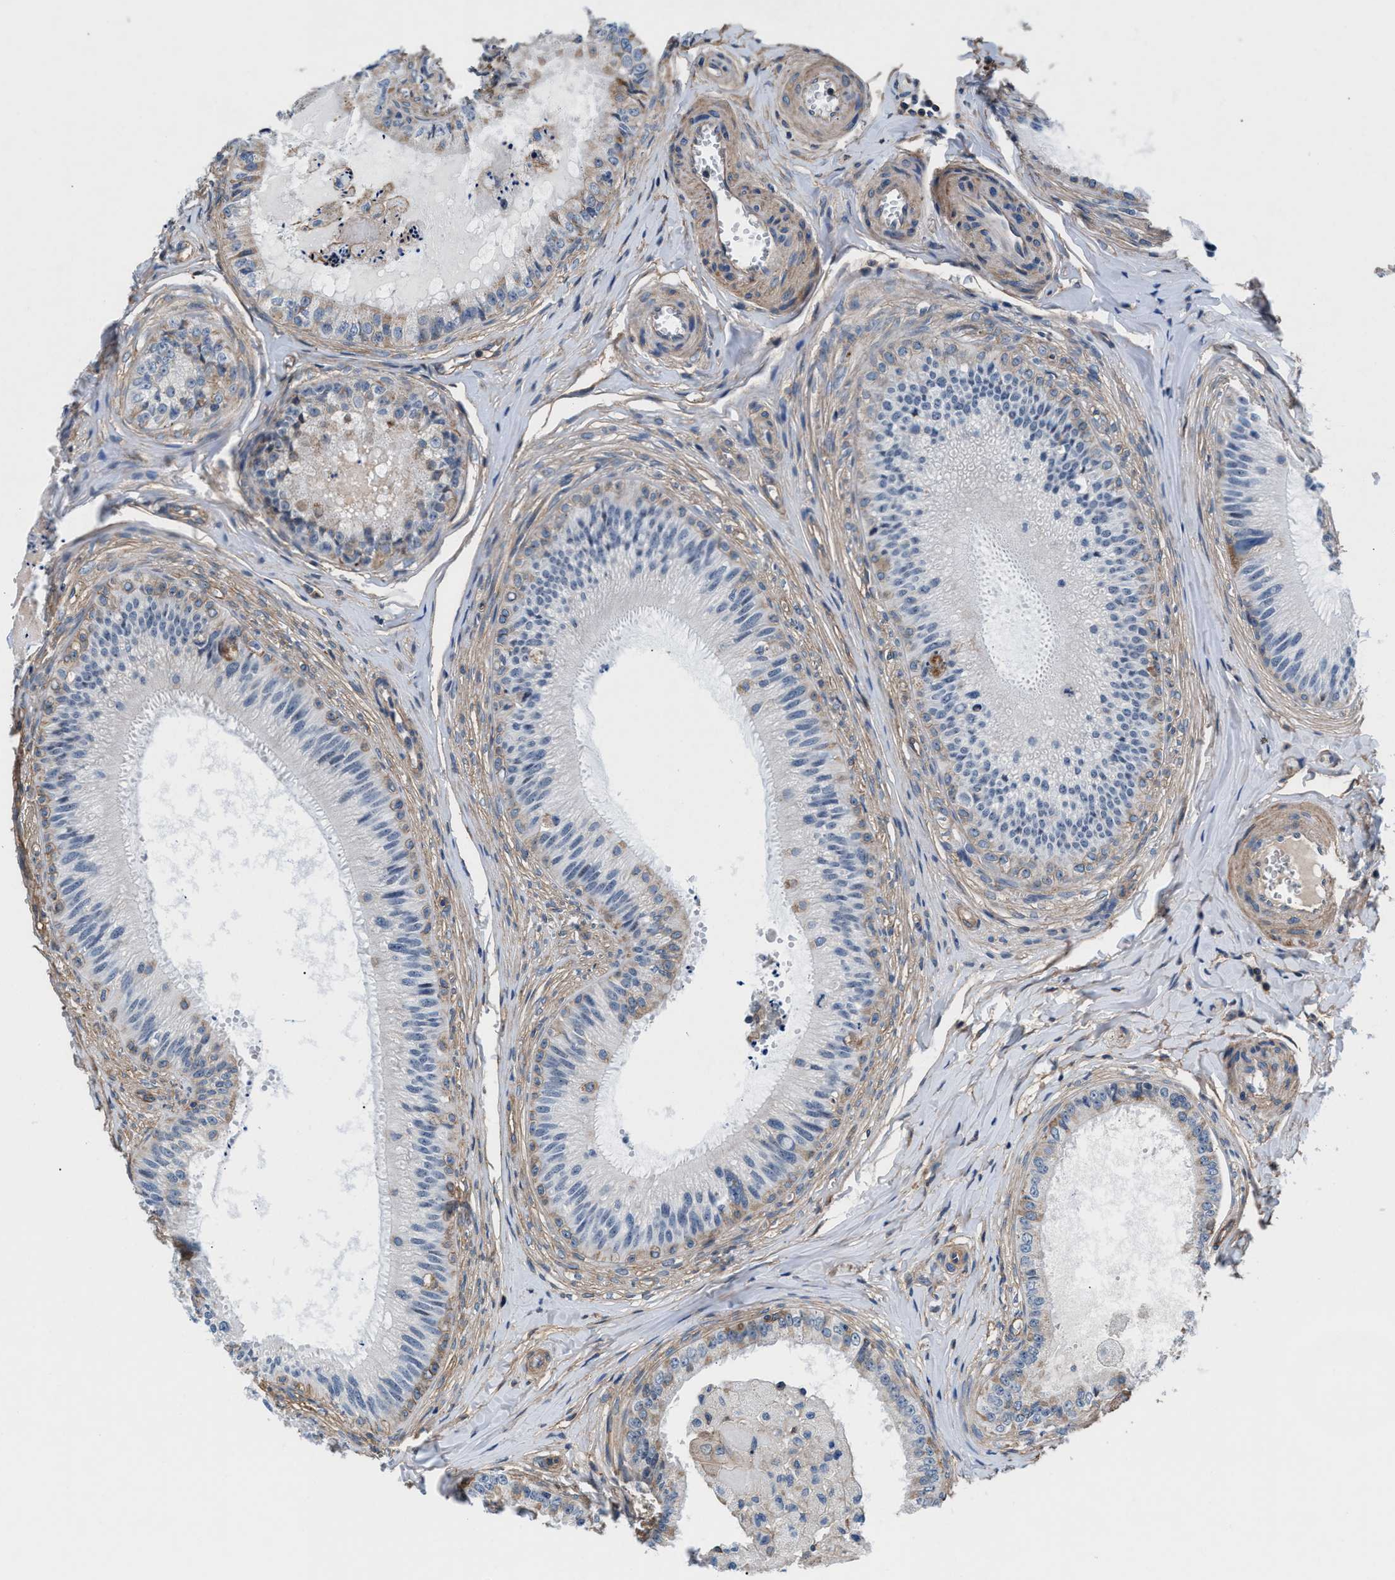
{"staining": {"intensity": "weak", "quantity": "<25%", "location": "cytoplasmic/membranous"}, "tissue": "epididymis", "cell_type": "Glandular cells", "image_type": "normal", "snomed": [{"axis": "morphology", "description": "Normal tissue, NOS"}, {"axis": "topography", "description": "Epididymis"}], "caption": "Immunohistochemistry histopathology image of benign human epididymis stained for a protein (brown), which demonstrates no expression in glandular cells. (DAB immunohistochemistry (IHC) visualized using brightfield microscopy, high magnification).", "gene": "NKTR", "patient": {"sex": "male", "age": 31}}